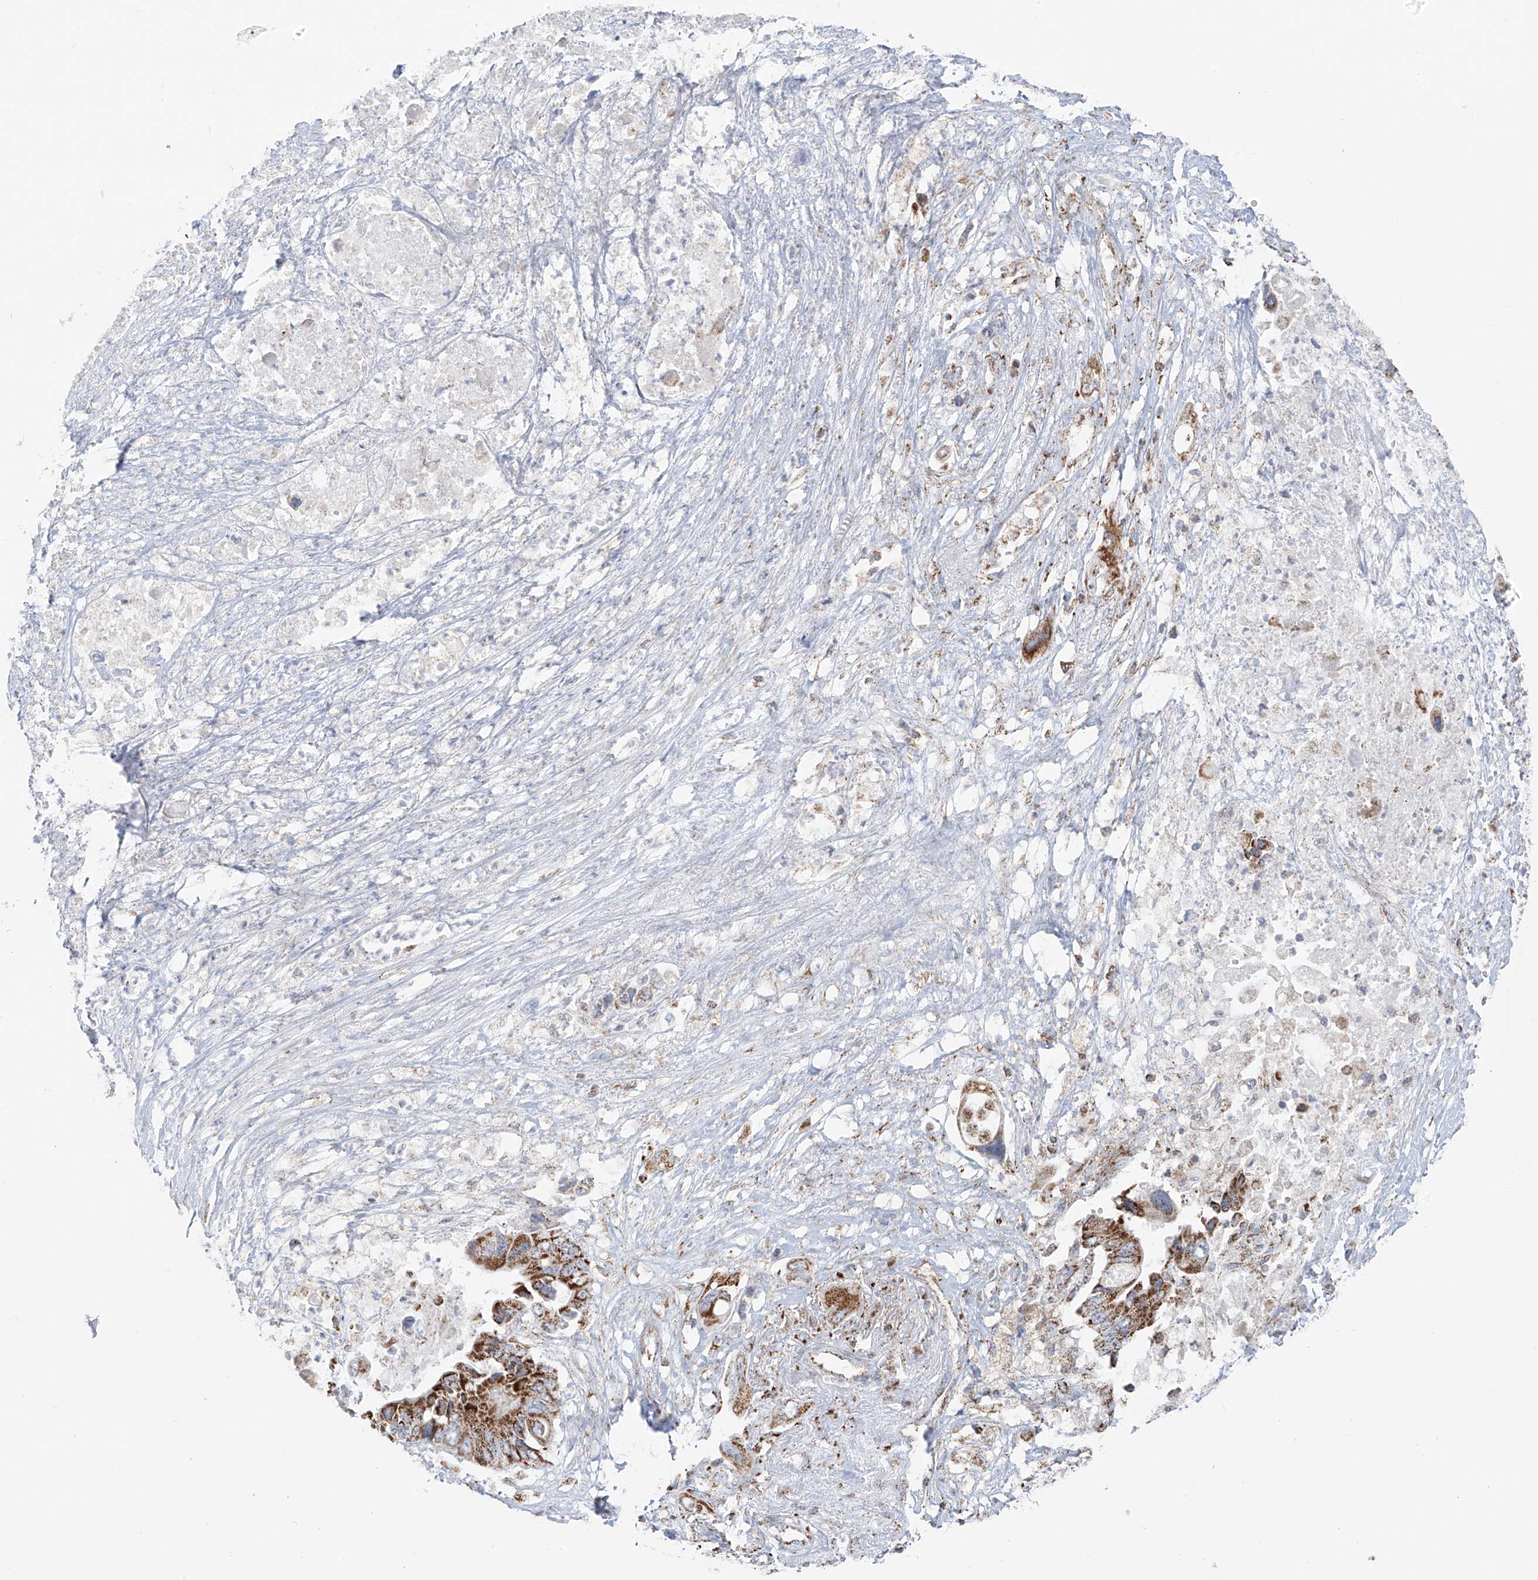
{"staining": {"intensity": "strong", "quantity": ">75%", "location": "cytoplasmic/membranous"}, "tissue": "pancreatic cancer", "cell_type": "Tumor cells", "image_type": "cancer", "snomed": [{"axis": "morphology", "description": "Adenocarcinoma, NOS"}, {"axis": "topography", "description": "Pancreas"}], "caption": "Adenocarcinoma (pancreatic) tissue displays strong cytoplasmic/membranous positivity in approximately >75% of tumor cells", "gene": "ETHE1", "patient": {"sex": "male", "age": 66}}